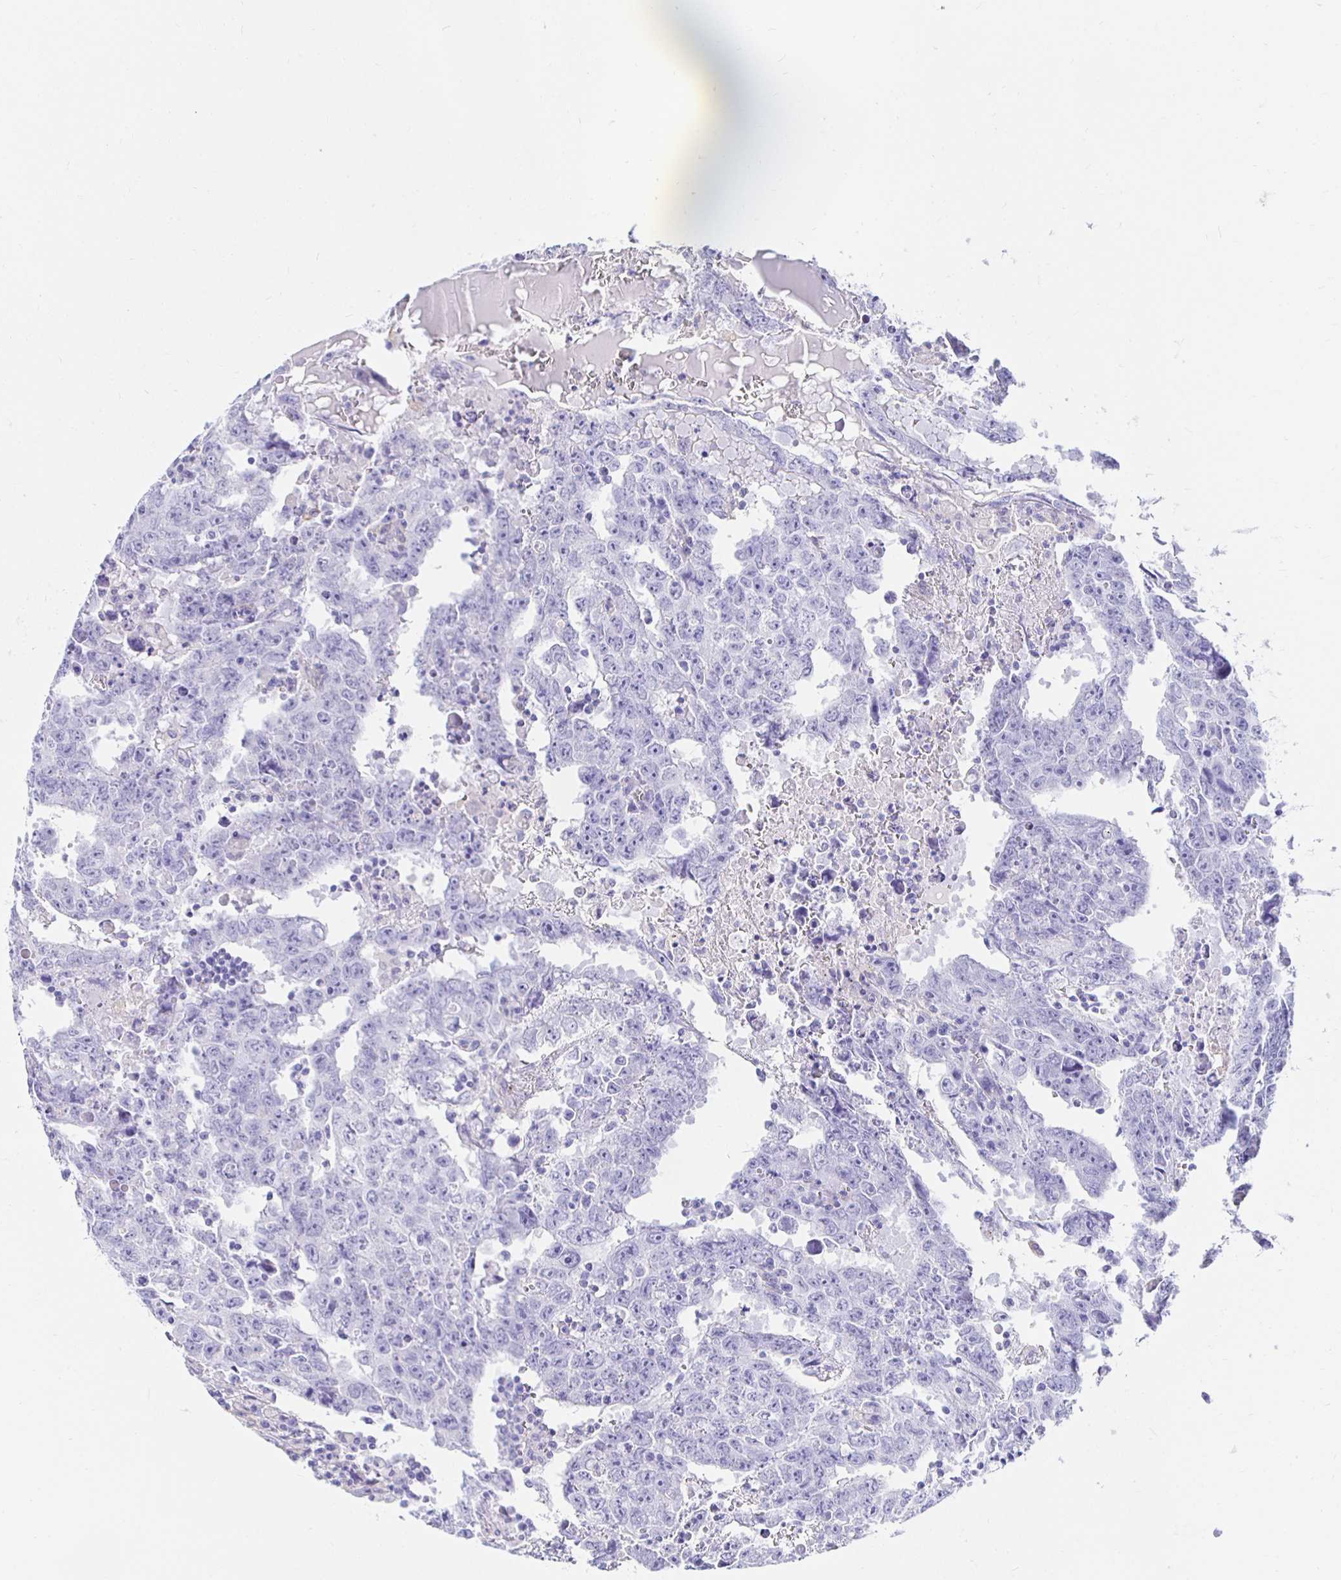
{"staining": {"intensity": "negative", "quantity": "none", "location": "none"}, "tissue": "testis cancer", "cell_type": "Tumor cells", "image_type": "cancer", "snomed": [{"axis": "morphology", "description": "Carcinoma, Embryonal, NOS"}, {"axis": "topography", "description": "Testis"}], "caption": "Testis cancer (embryonal carcinoma) was stained to show a protein in brown. There is no significant positivity in tumor cells.", "gene": "UMOD", "patient": {"sex": "male", "age": 22}}